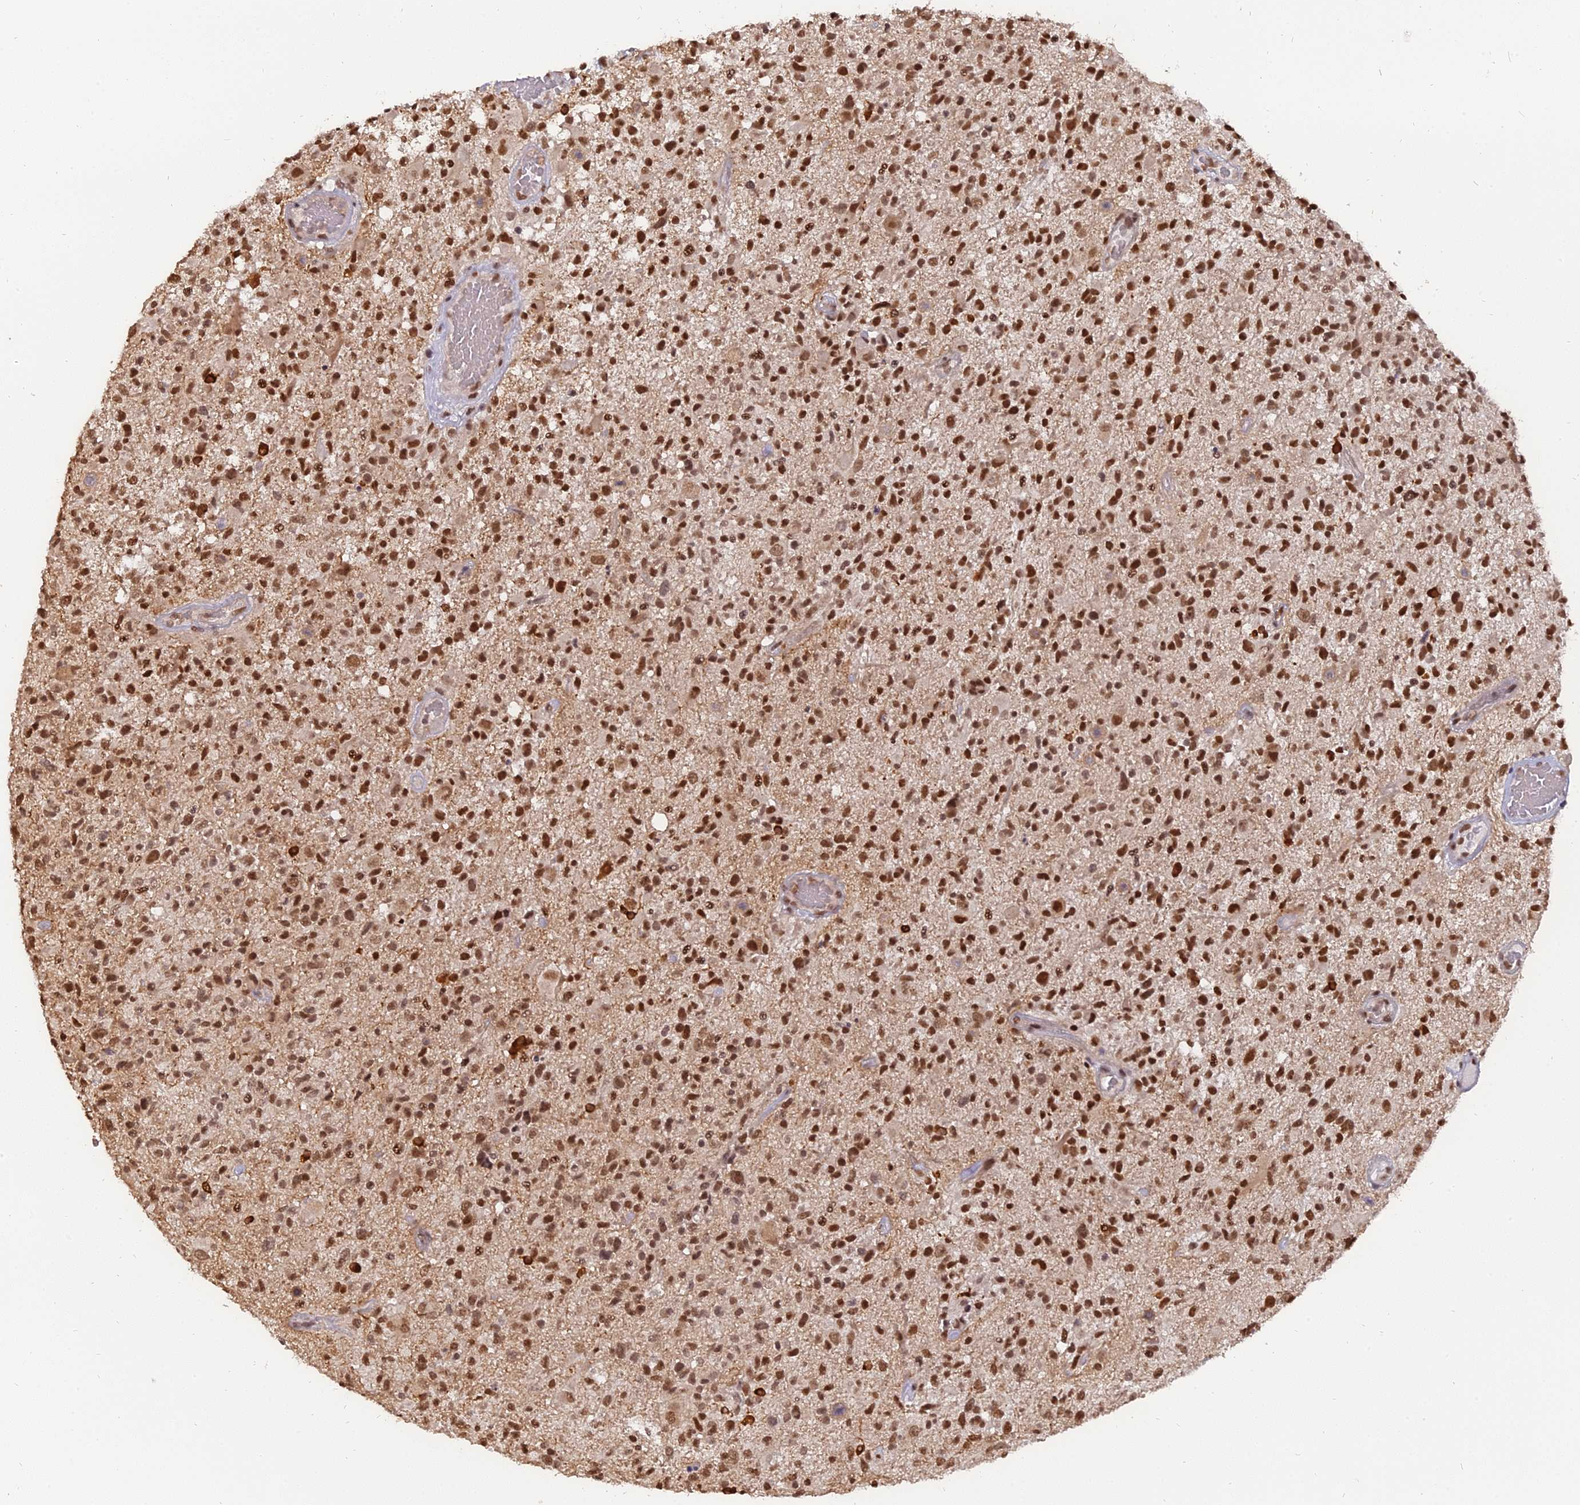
{"staining": {"intensity": "strong", "quantity": ">75%", "location": "nuclear"}, "tissue": "glioma", "cell_type": "Tumor cells", "image_type": "cancer", "snomed": [{"axis": "morphology", "description": "Glioma, malignant, High grade"}, {"axis": "morphology", "description": "Glioblastoma, NOS"}, {"axis": "topography", "description": "Brain"}], "caption": "Malignant glioma (high-grade) tissue exhibits strong nuclear positivity in approximately >75% of tumor cells, visualized by immunohistochemistry. (DAB IHC, brown staining for protein, blue staining for nuclei).", "gene": "NR1H3", "patient": {"sex": "male", "age": 60}}